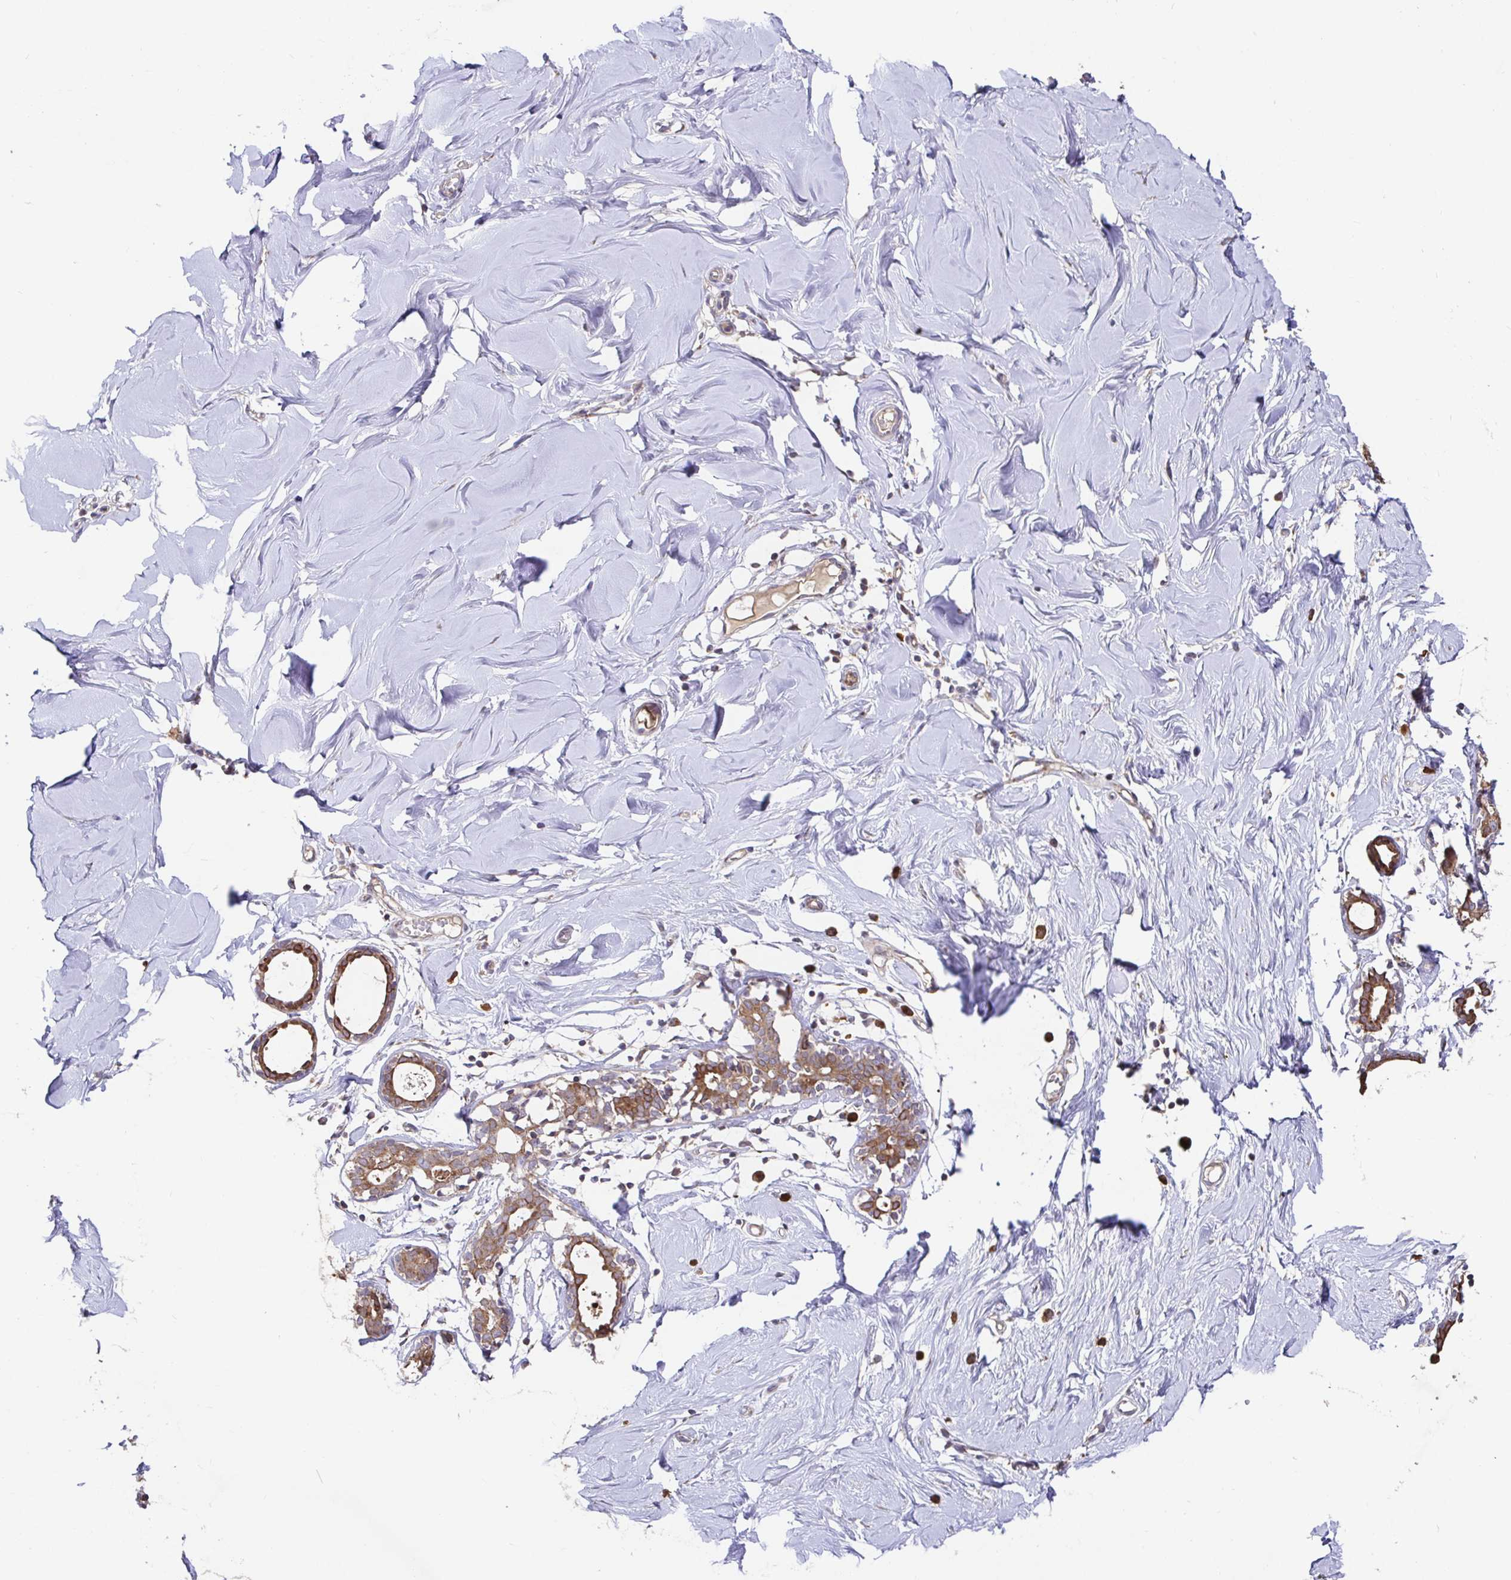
{"staining": {"intensity": "negative", "quantity": "none", "location": "none"}, "tissue": "breast", "cell_type": "Adipocytes", "image_type": "normal", "snomed": [{"axis": "morphology", "description": "Normal tissue, NOS"}, {"axis": "topography", "description": "Breast"}], "caption": "Breast was stained to show a protein in brown. There is no significant positivity in adipocytes. (Stains: DAB immunohistochemistry (IHC) with hematoxylin counter stain, Microscopy: brightfield microscopy at high magnification).", "gene": "ELP1", "patient": {"sex": "female", "age": 27}}